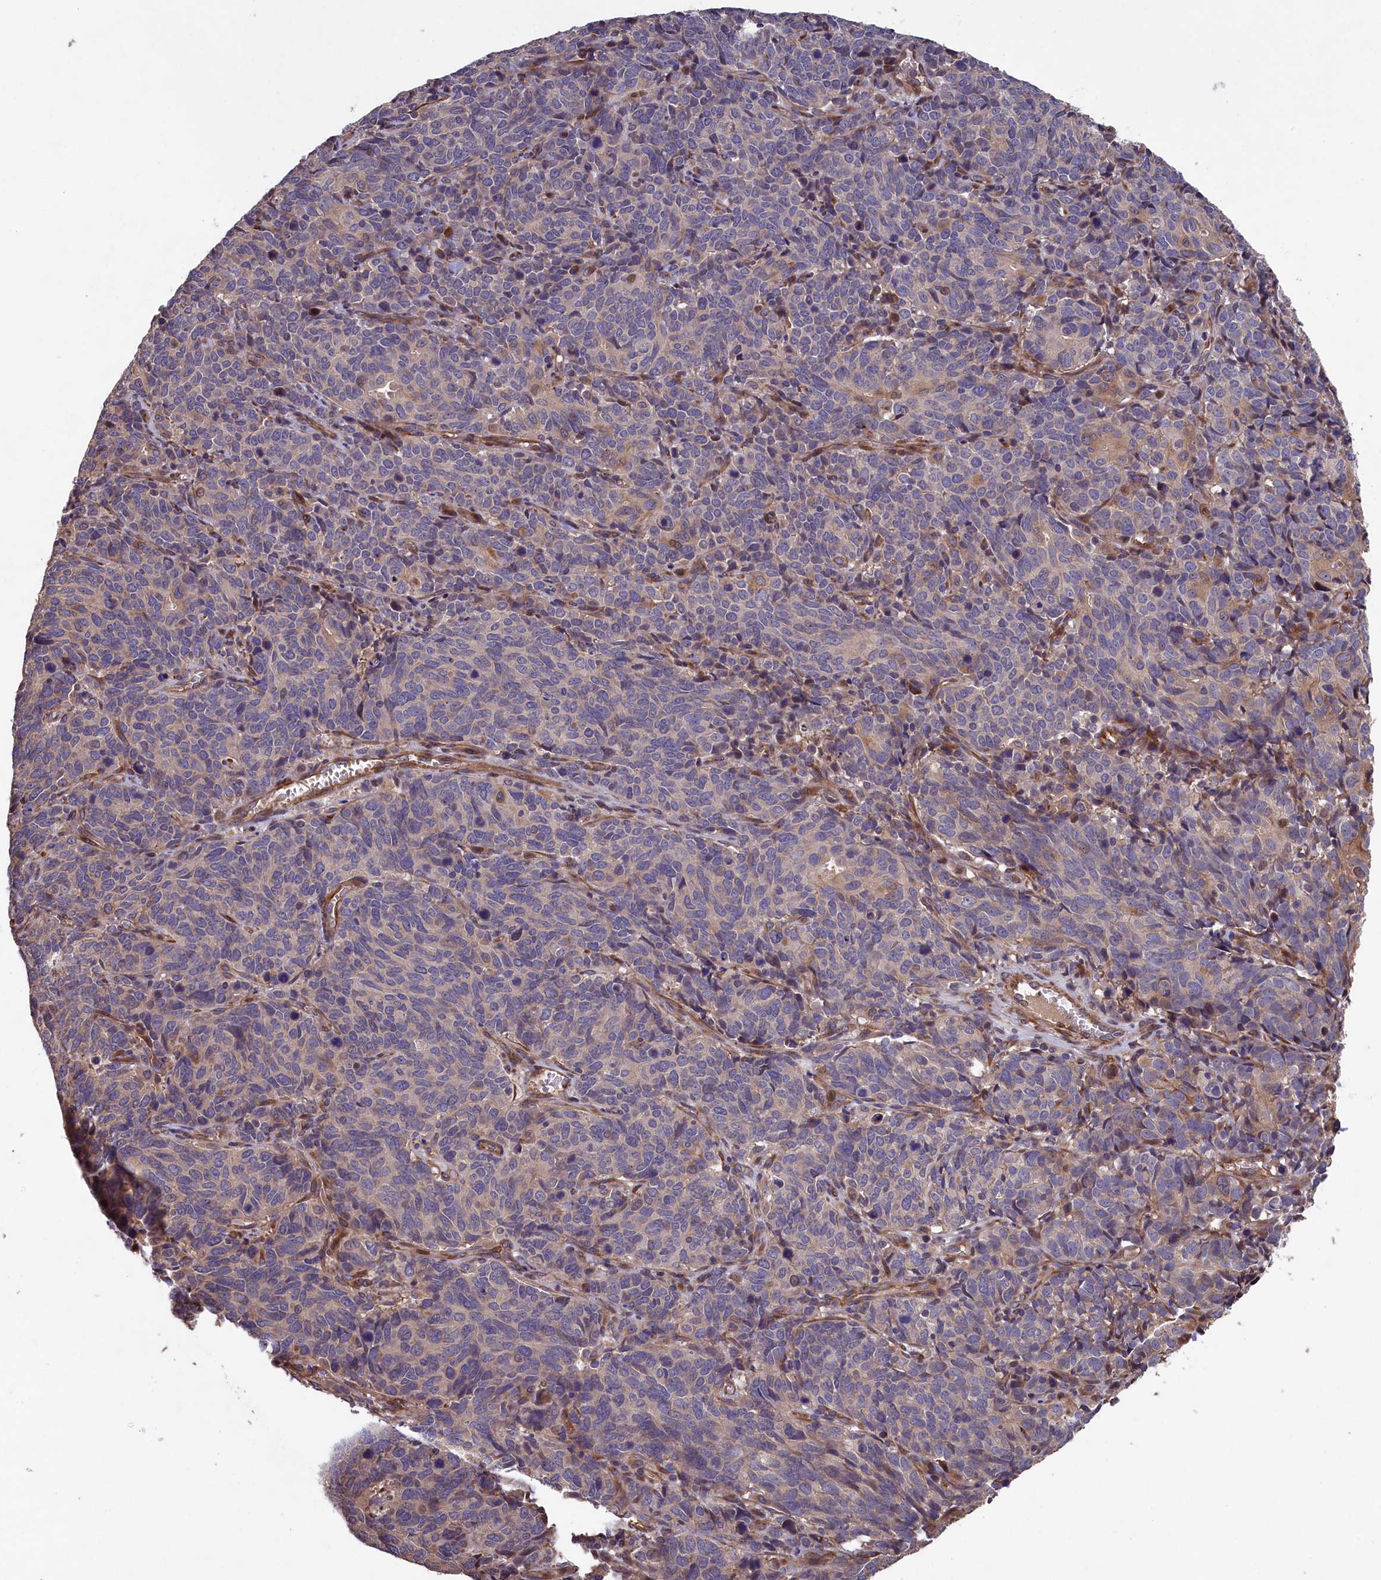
{"staining": {"intensity": "weak", "quantity": "<25%", "location": "cytoplasmic/membranous"}, "tissue": "cervical cancer", "cell_type": "Tumor cells", "image_type": "cancer", "snomed": [{"axis": "morphology", "description": "Squamous cell carcinoma, NOS"}, {"axis": "topography", "description": "Cervix"}], "caption": "Immunohistochemical staining of cervical cancer (squamous cell carcinoma) reveals no significant expression in tumor cells. (DAB IHC with hematoxylin counter stain).", "gene": "GREB1L", "patient": {"sex": "female", "age": 60}}